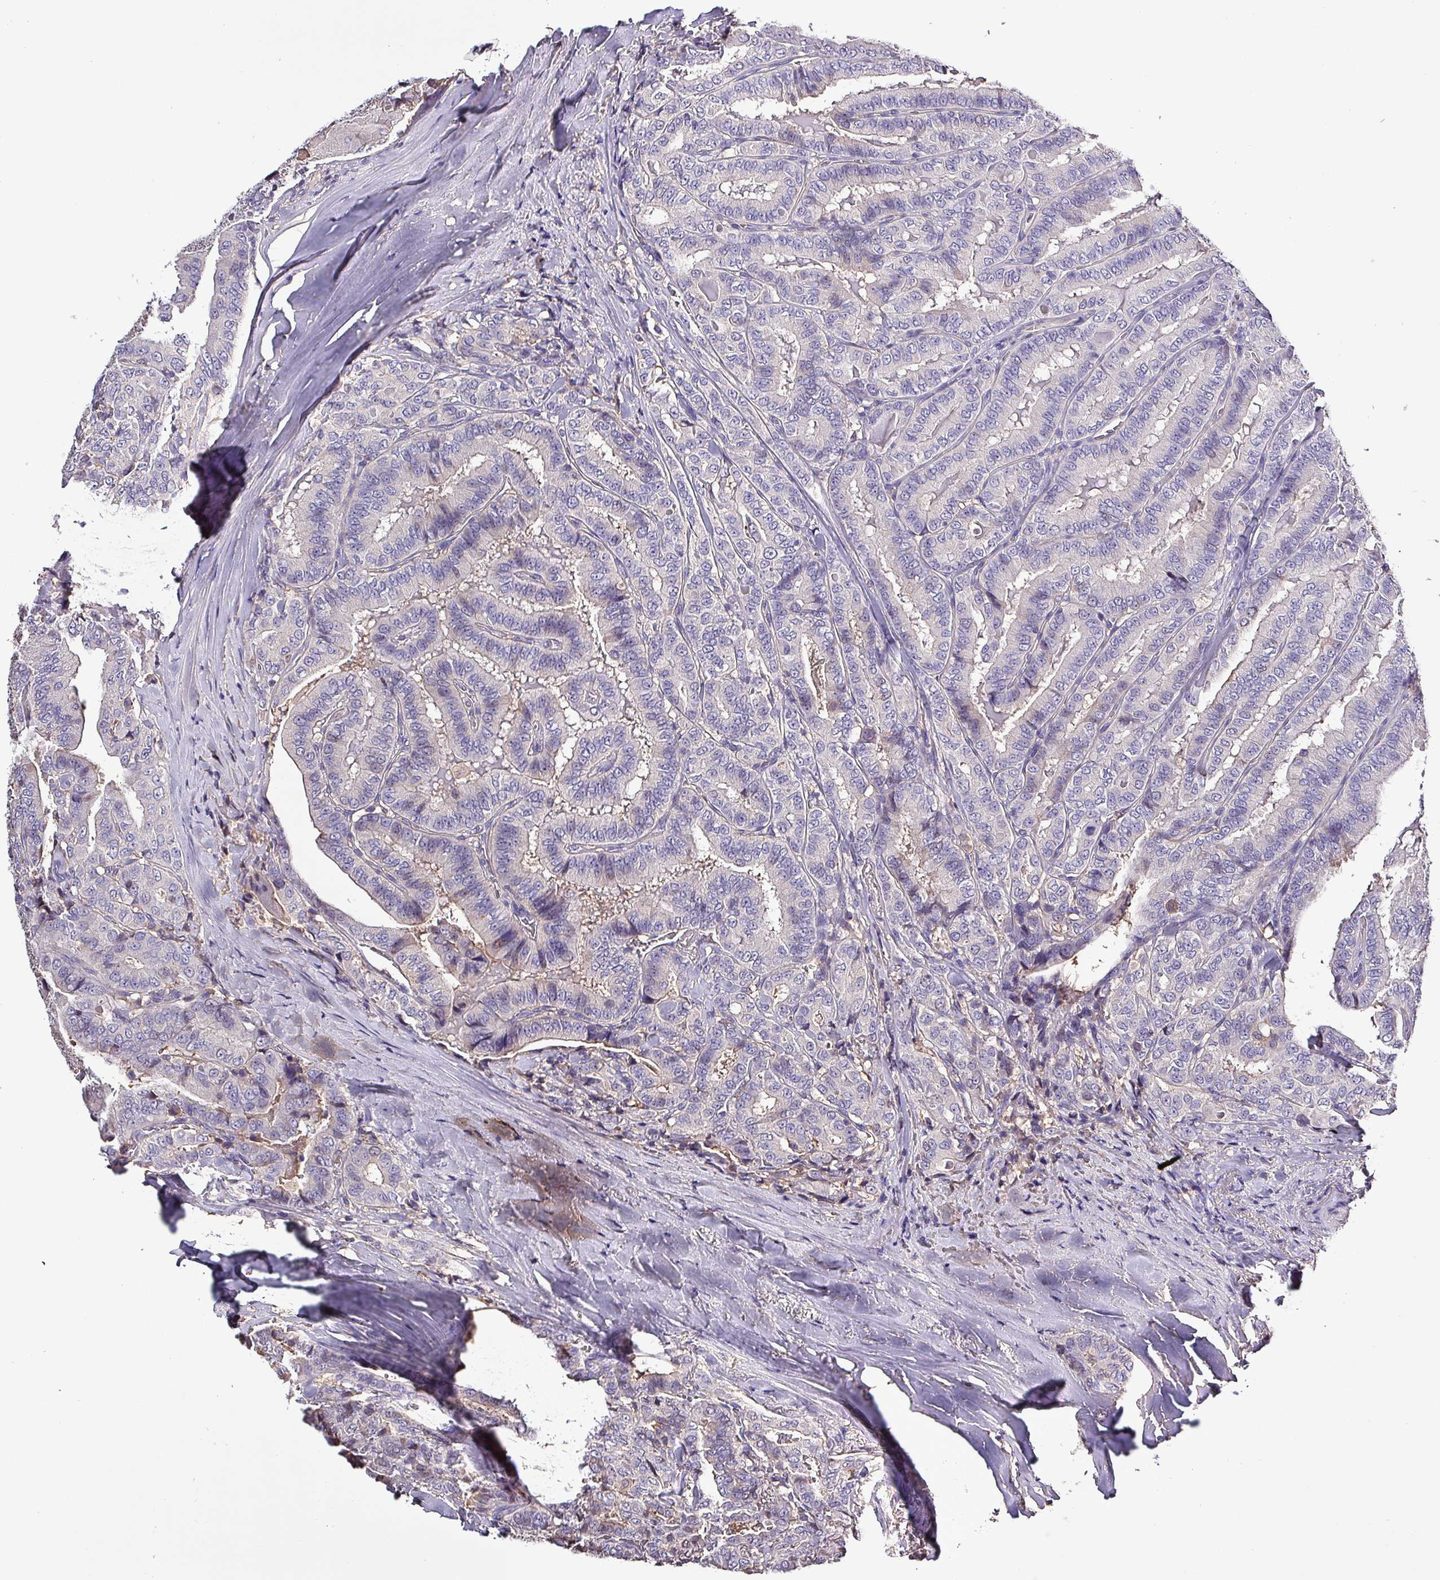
{"staining": {"intensity": "negative", "quantity": "none", "location": "none"}, "tissue": "thyroid cancer", "cell_type": "Tumor cells", "image_type": "cancer", "snomed": [{"axis": "morphology", "description": "Papillary adenocarcinoma, NOS"}, {"axis": "topography", "description": "Thyroid gland"}], "caption": "Immunohistochemistry of thyroid papillary adenocarcinoma shows no positivity in tumor cells.", "gene": "HTRA4", "patient": {"sex": "male", "age": 61}}